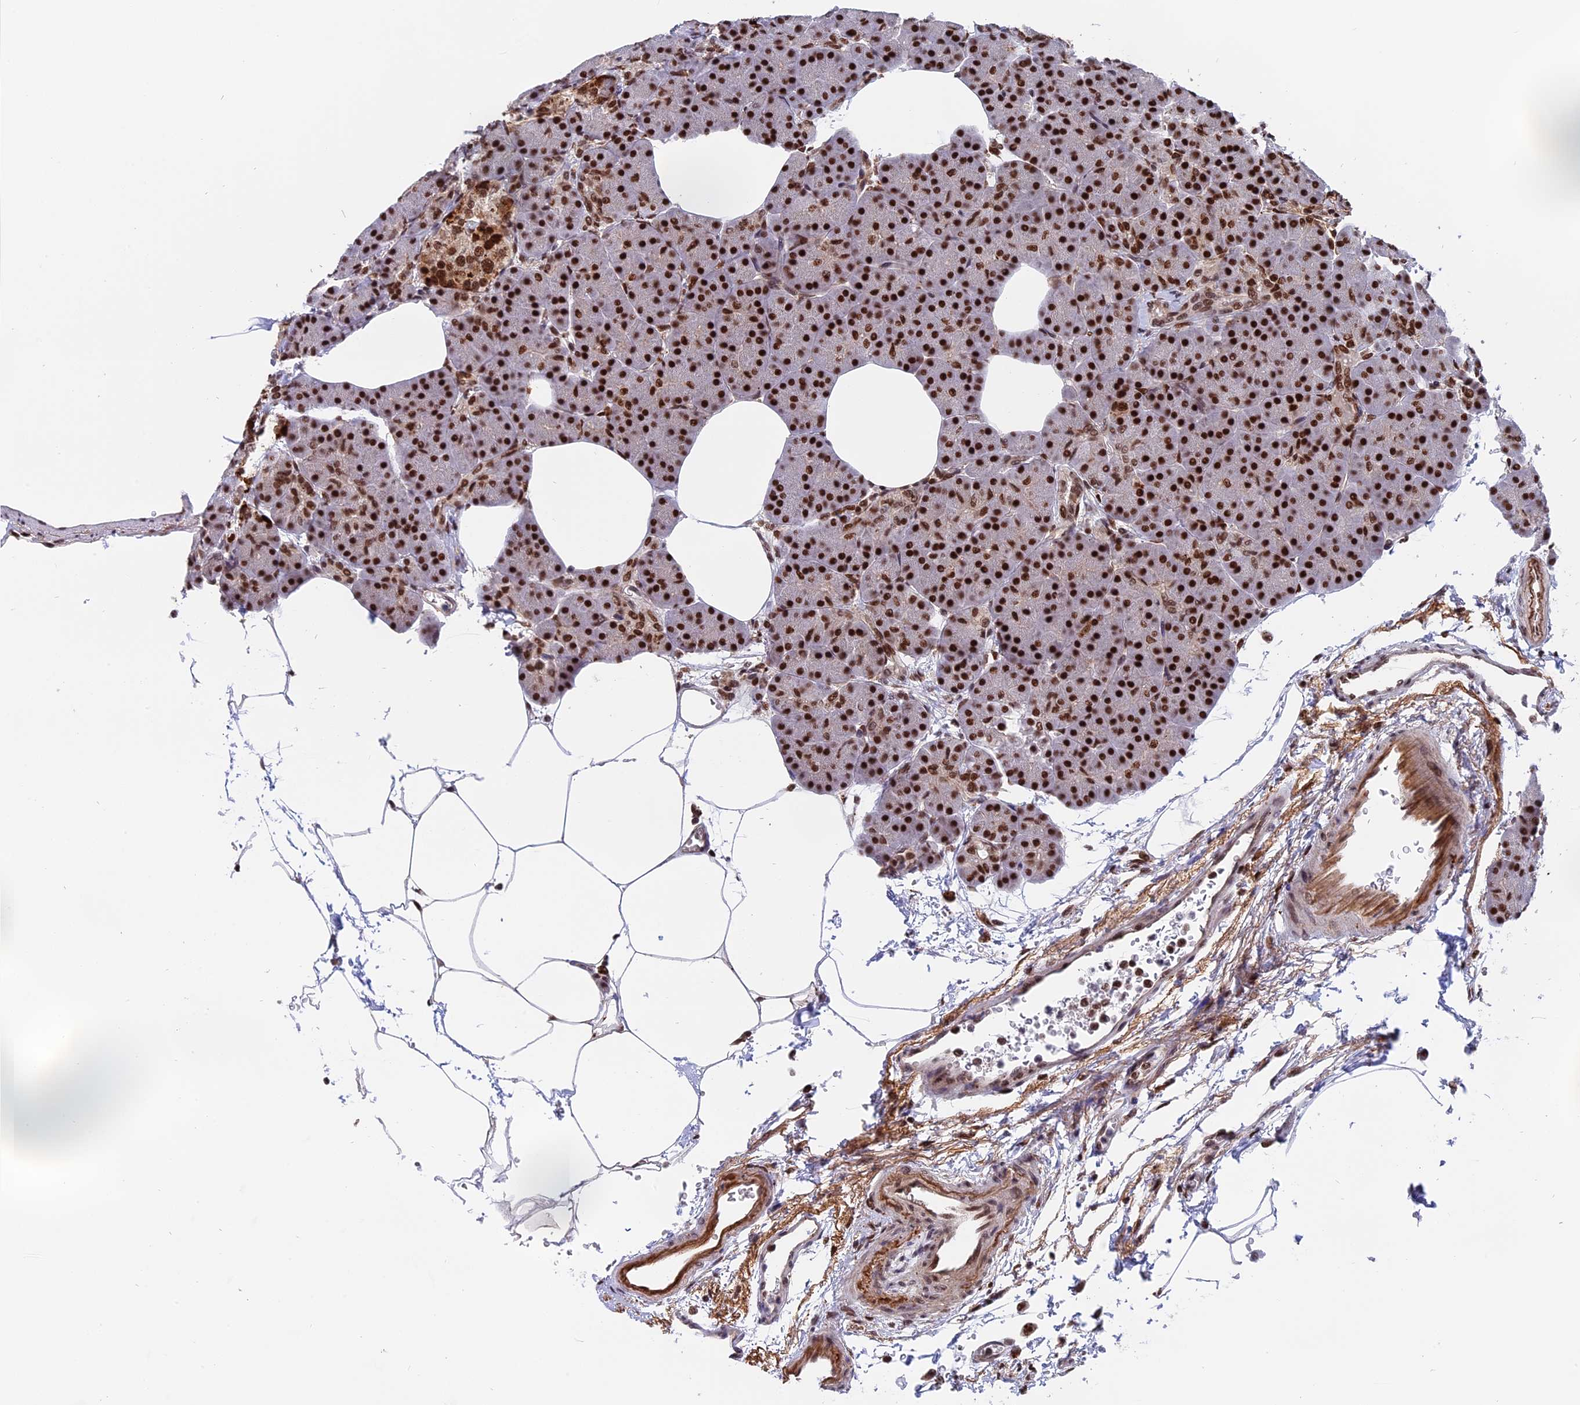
{"staining": {"intensity": "strong", "quantity": ">75%", "location": "nuclear"}, "tissue": "pancreas", "cell_type": "Exocrine glandular cells", "image_type": "normal", "snomed": [{"axis": "morphology", "description": "Normal tissue, NOS"}, {"axis": "topography", "description": "Pancreas"}], "caption": "Immunohistochemistry photomicrograph of benign pancreas stained for a protein (brown), which demonstrates high levels of strong nuclear expression in approximately >75% of exocrine glandular cells.", "gene": "RAMACL", "patient": {"sex": "female", "age": 70}}